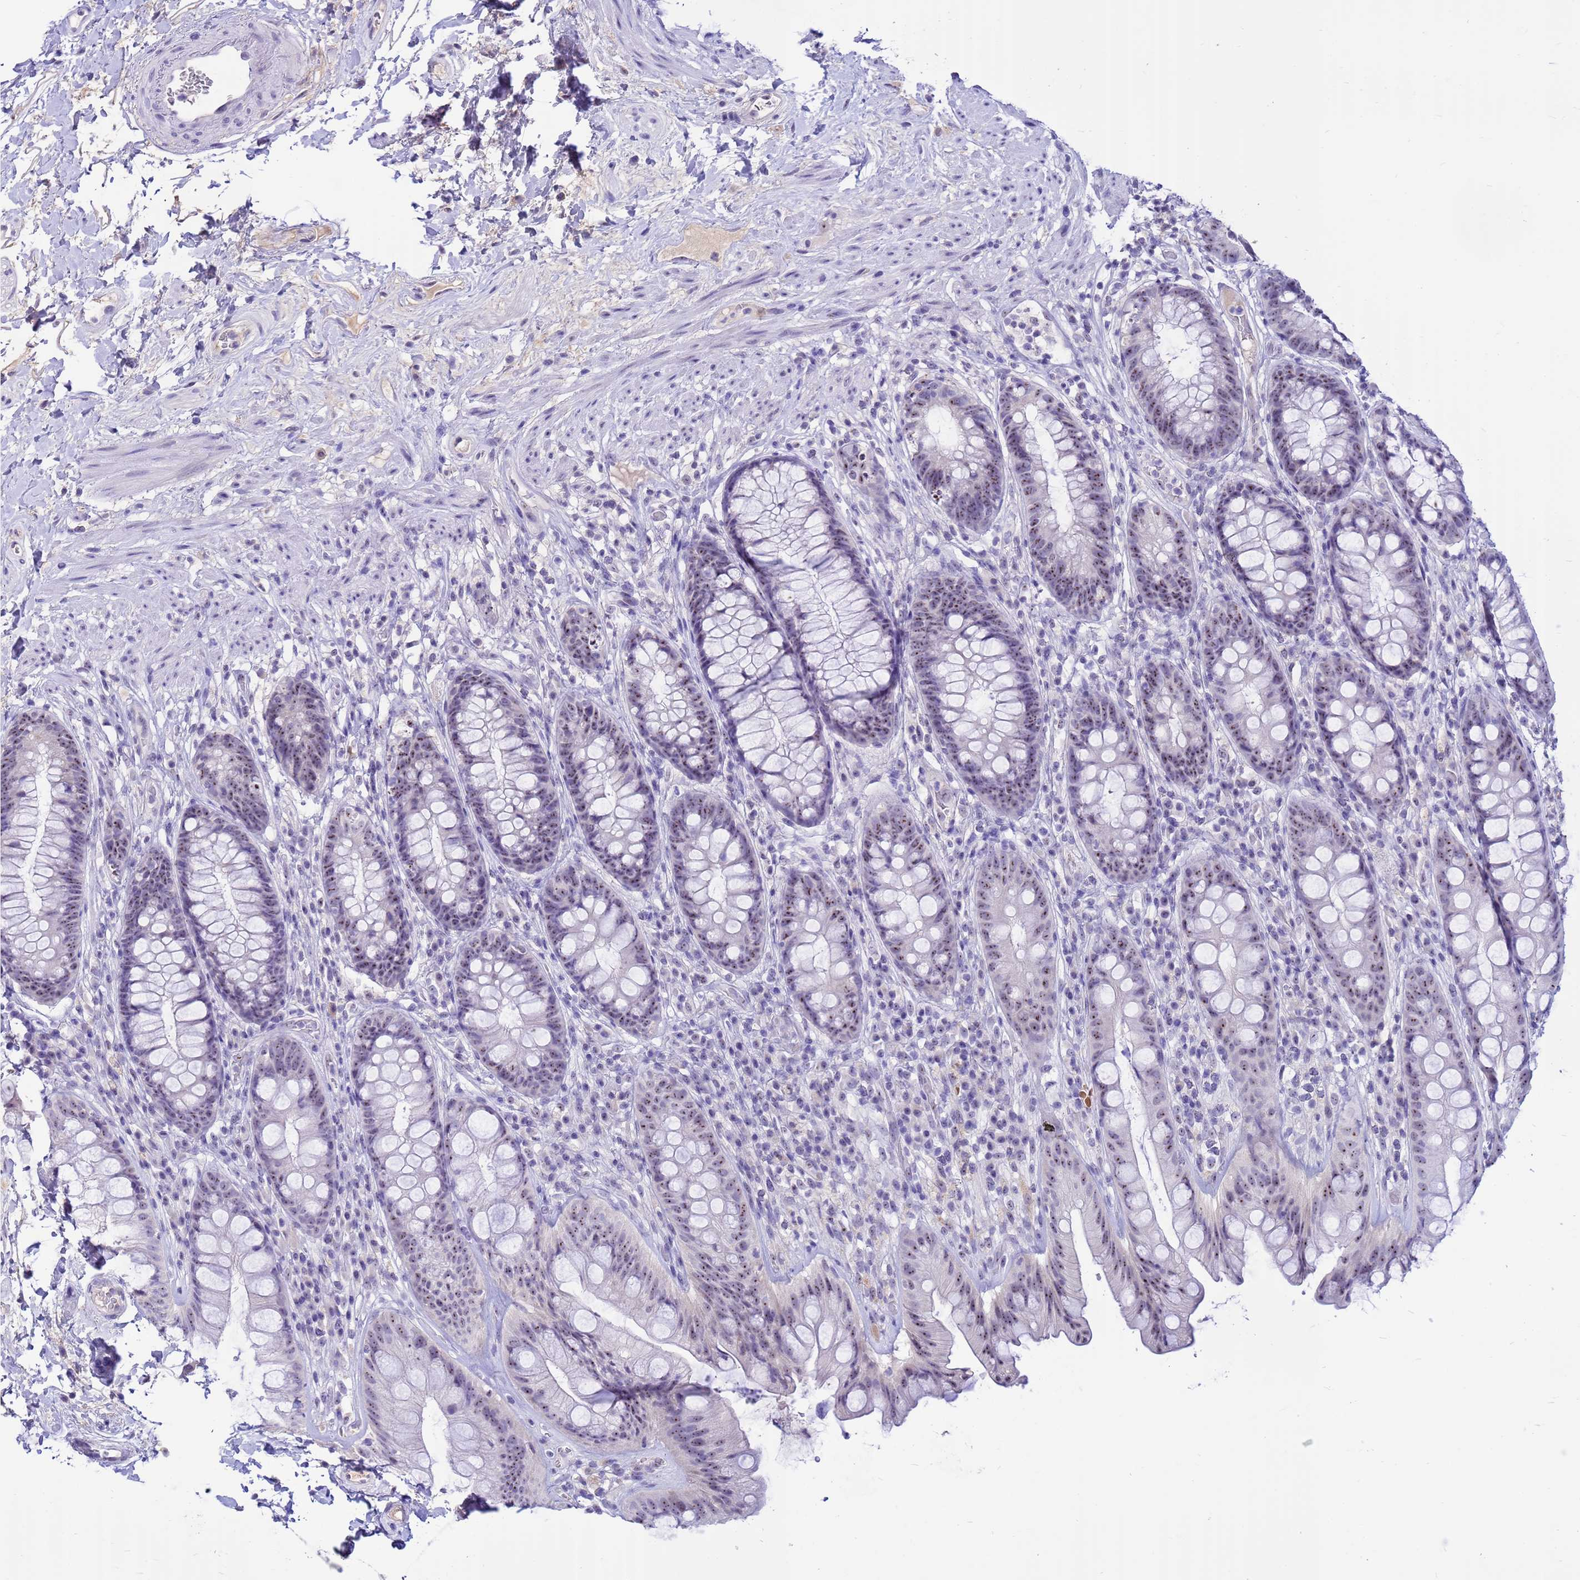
{"staining": {"intensity": "moderate", "quantity": "25%-75%", "location": "nuclear"}, "tissue": "rectum", "cell_type": "Glandular cells", "image_type": "normal", "snomed": [{"axis": "morphology", "description": "Normal tissue, NOS"}, {"axis": "topography", "description": "Rectum"}], "caption": "An immunohistochemistry photomicrograph of benign tissue is shown. Protein staining in brown shows moderate nuclear positivity in rectum within glandular cells. The staining was performed using DAB (3,3'-diaminobenzidine) to visualize the protein expression in brown, while the nuclei were stained in blue with hematoxylin (Magnification: 20x).", "gene": "DMRTC2", "patient": {"sex": "male", "age": 74}}